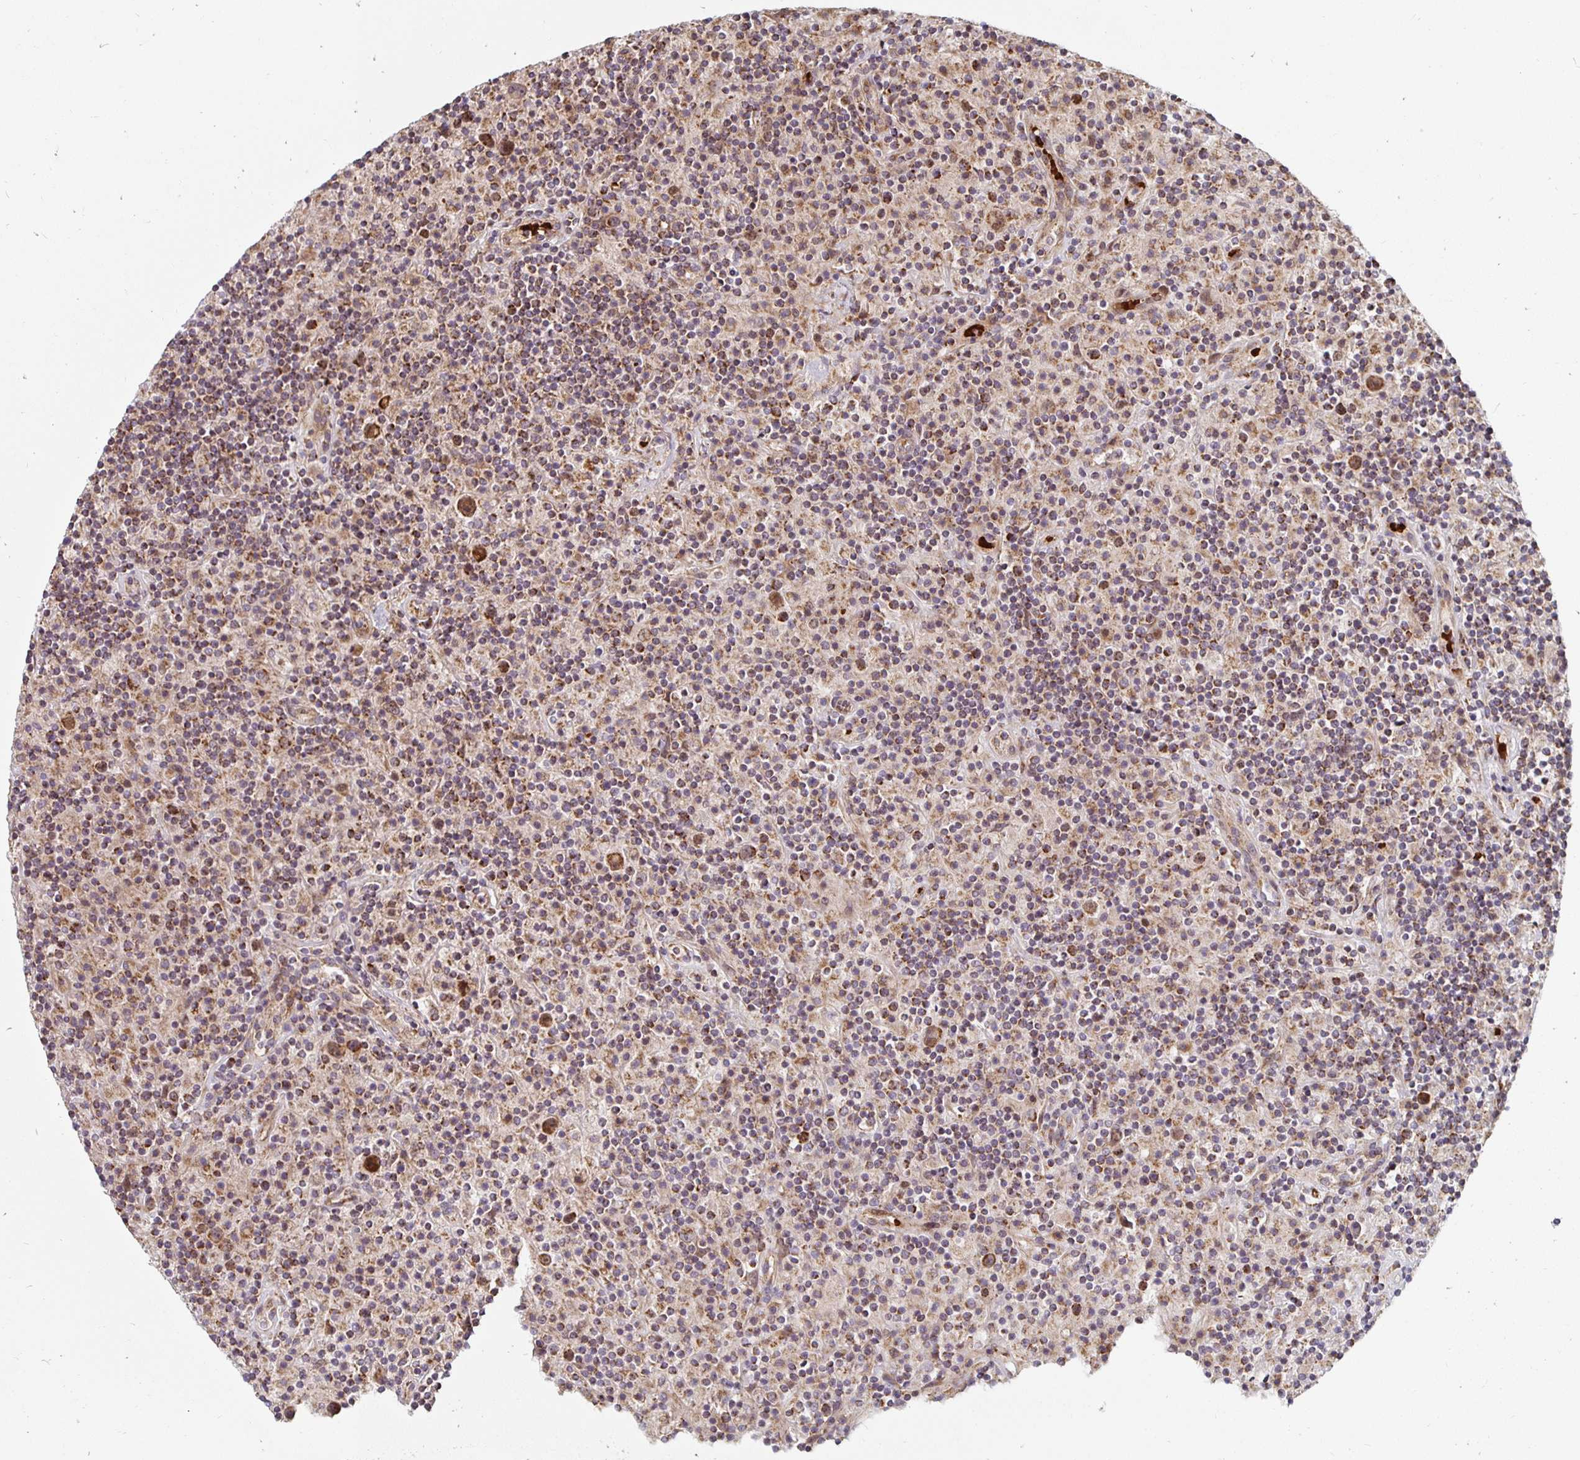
{"staining": {"intensity": "strong", "quantity": ">75%", "location": "cytoplasmic/membranous"}, "tissue": "lymphoma", "cell_type": "Tumor cells", "image_type": "cancer", "snomed": [{"axis": "morphology", "description": "Hodgkin's disease, NOS"}, {"axis": "topography", "description": "Lymph node"}], "caption": "High-magnification brightfield microscopy of lymphoma stained with DAB (3,3'-diaminobenzidine) (brown) and counterstained with hematoxylin (blue). tumor cells exhibit strong cytoplasmic/membranous staining is appreciated in approximately>75% of cells.", "gene": "MRPL28", "patient": {"sex": "male", "age": 70}}